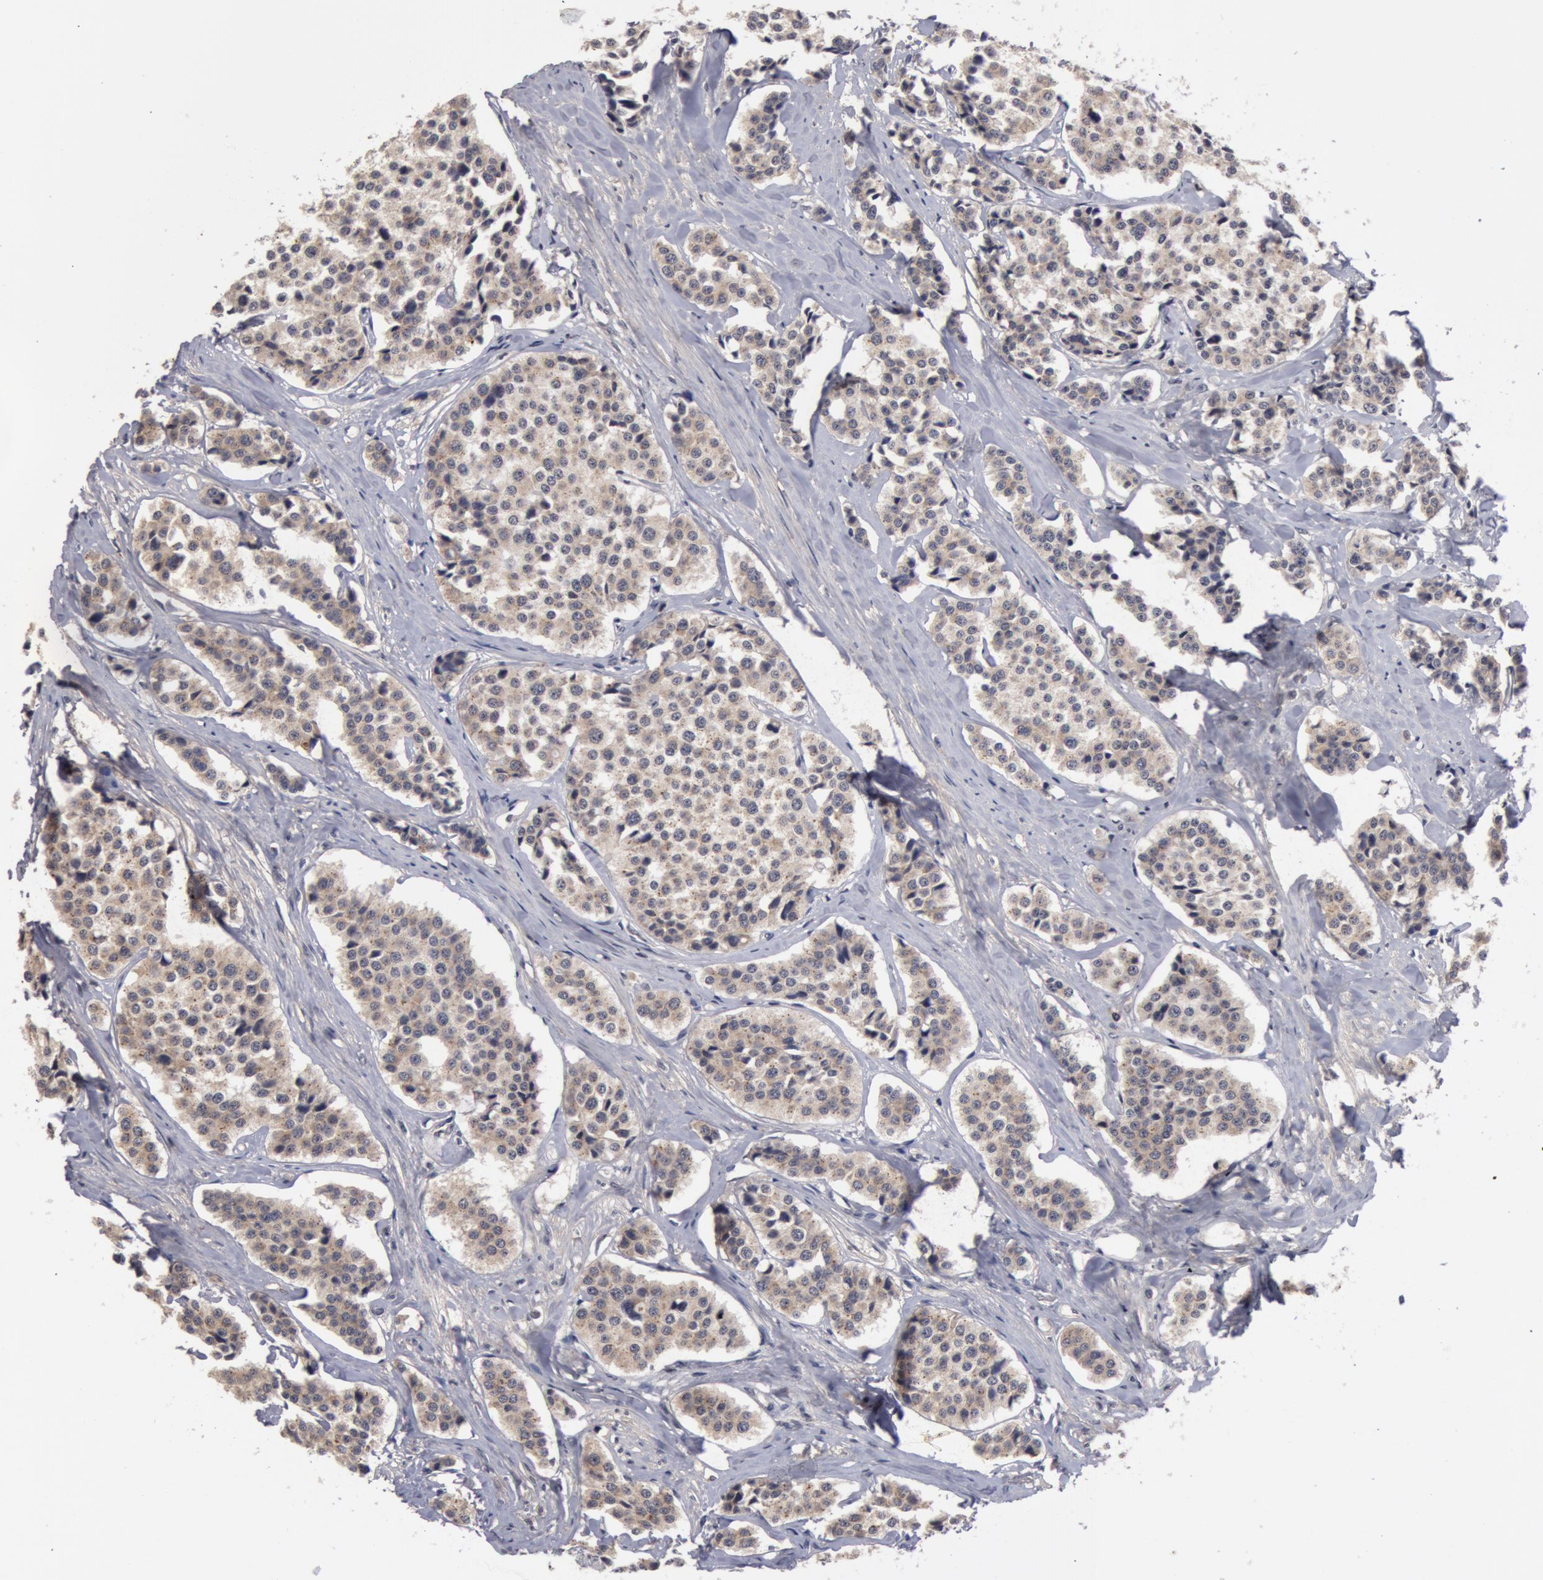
{"staining": {"intensity": "weak", "quantity": ">75%", "location": "cytoplasmic/membranous"}, "tissue": "carcinoid", "cell_type": "Tumor cells", "image_type": "cancer", "snomed": [{"axis": "morphology", "description": "Carcinoid, malignant, NOS"}, {"axis": "topography", "description": "Small intestine"}], "caption": "DAB immunohistochemical staining of human carcinoid shows weak cytoplasmic/membranous protein positivity in approximately >75% of tumor cells. (DAB IHC with brightfield microscopy, high magnification).", "gene": "BCHE", "patient": {"sex": "male", "age": 60}}